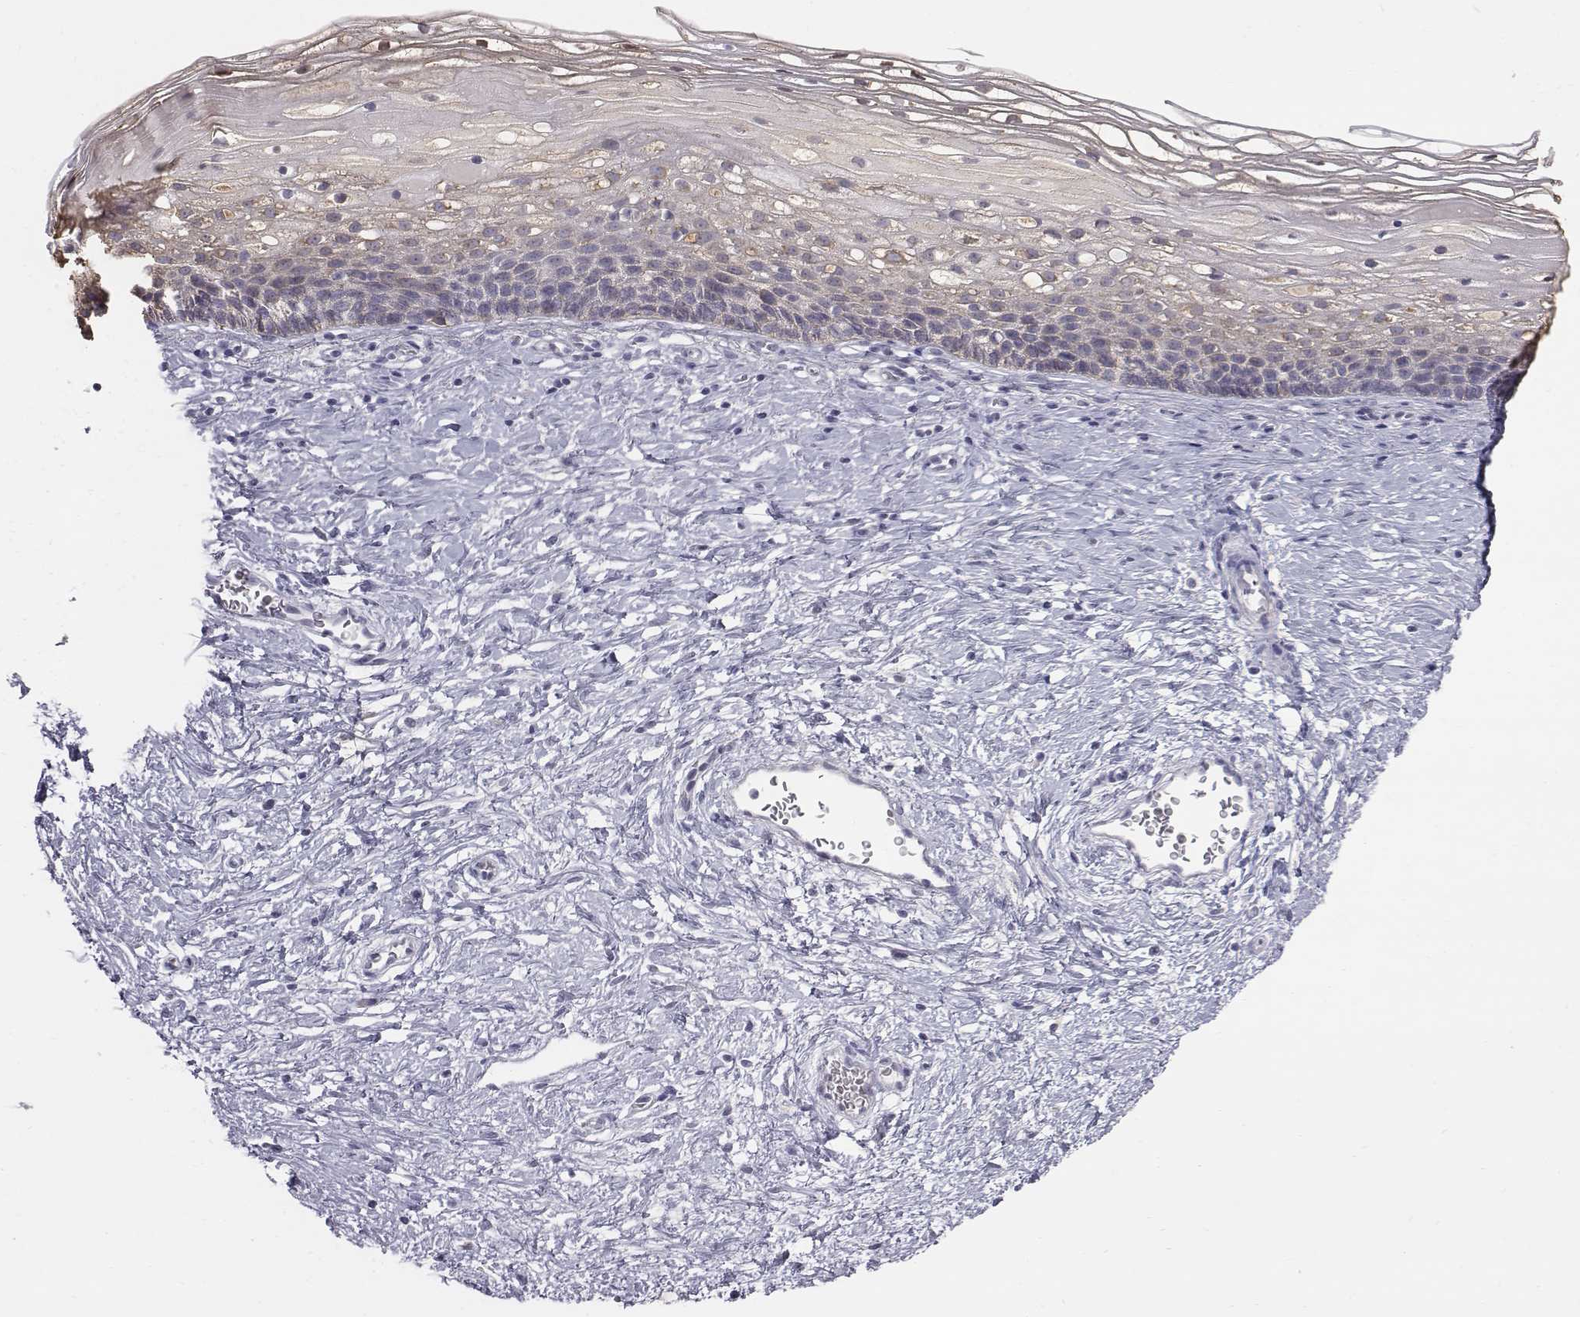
{"staining": {"intensity": "negative", "quantity": "none", "location": "none"}, "tissue": "cervix", "cell_type": "Glandular cells", "image_type": "normal", "snomed": [{"axis": "morphology", "description": "Normal tissue, NOS"}, {"axis": "topography", "description": "Cervix"}], "caption": "This is a photomicrograph of immunohistochemistry staining of normal cervix, which shows no positivity in glandular cells.", "gene": "C6orf58", "patient": {"sex": "female", "age": 34}}